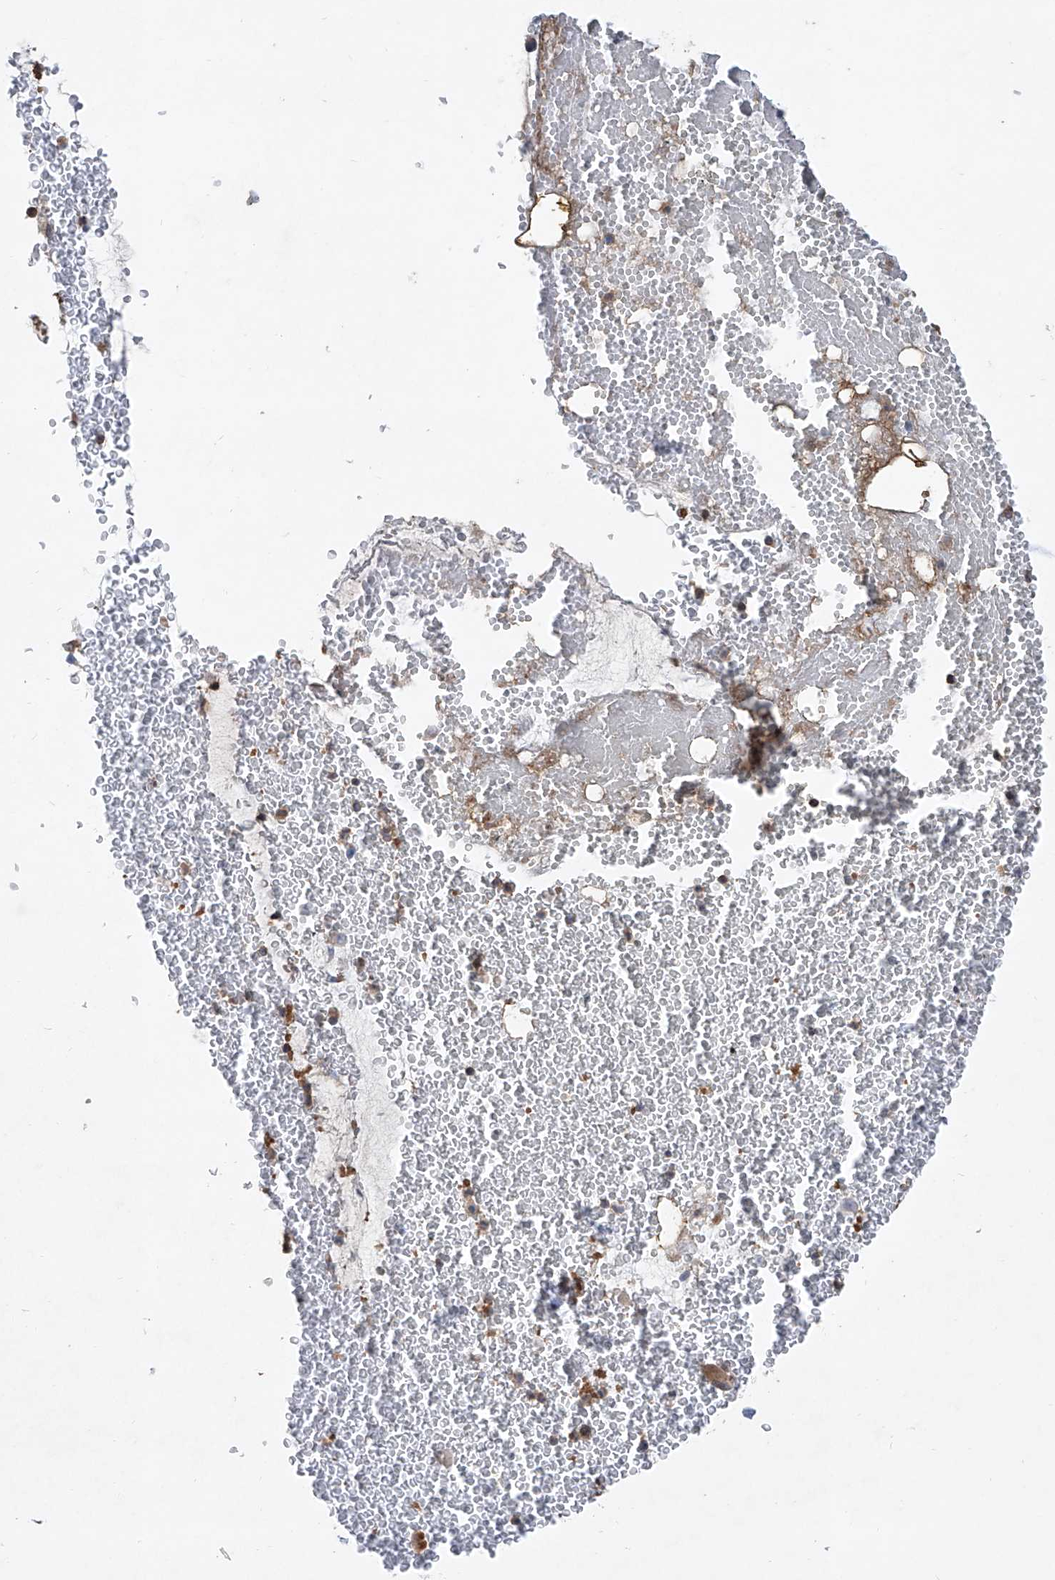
{"staining": {"intensity": "moderate", "quantity": ">75%", "location": "cytoplasmic/membranous"}, "tissue": "bronchus", "cell_type": "Respiratory epithelial cells", "image_type": "normal", "snomed": [{"axis": "morphology", "description": "Normal tissue, NOS"}, {"axis": "morphology", "description": "Squamous cell carcinoma, NOS"}, {"axis": "topography", "description": "Lymph node"}, {"axis": "topography", "description": "Bronchus"}, {"axis": "topography", "description": "Lung"}], "caption": "An IHC micrograph of benign tissue is shown. Protein staining in brown labels moderate cytoplasmic/membranous positivity in bronchus within respiratory epithelial cells.", "gene": "NT5C3A", "patient": {"sex": "male", "age": 66}}